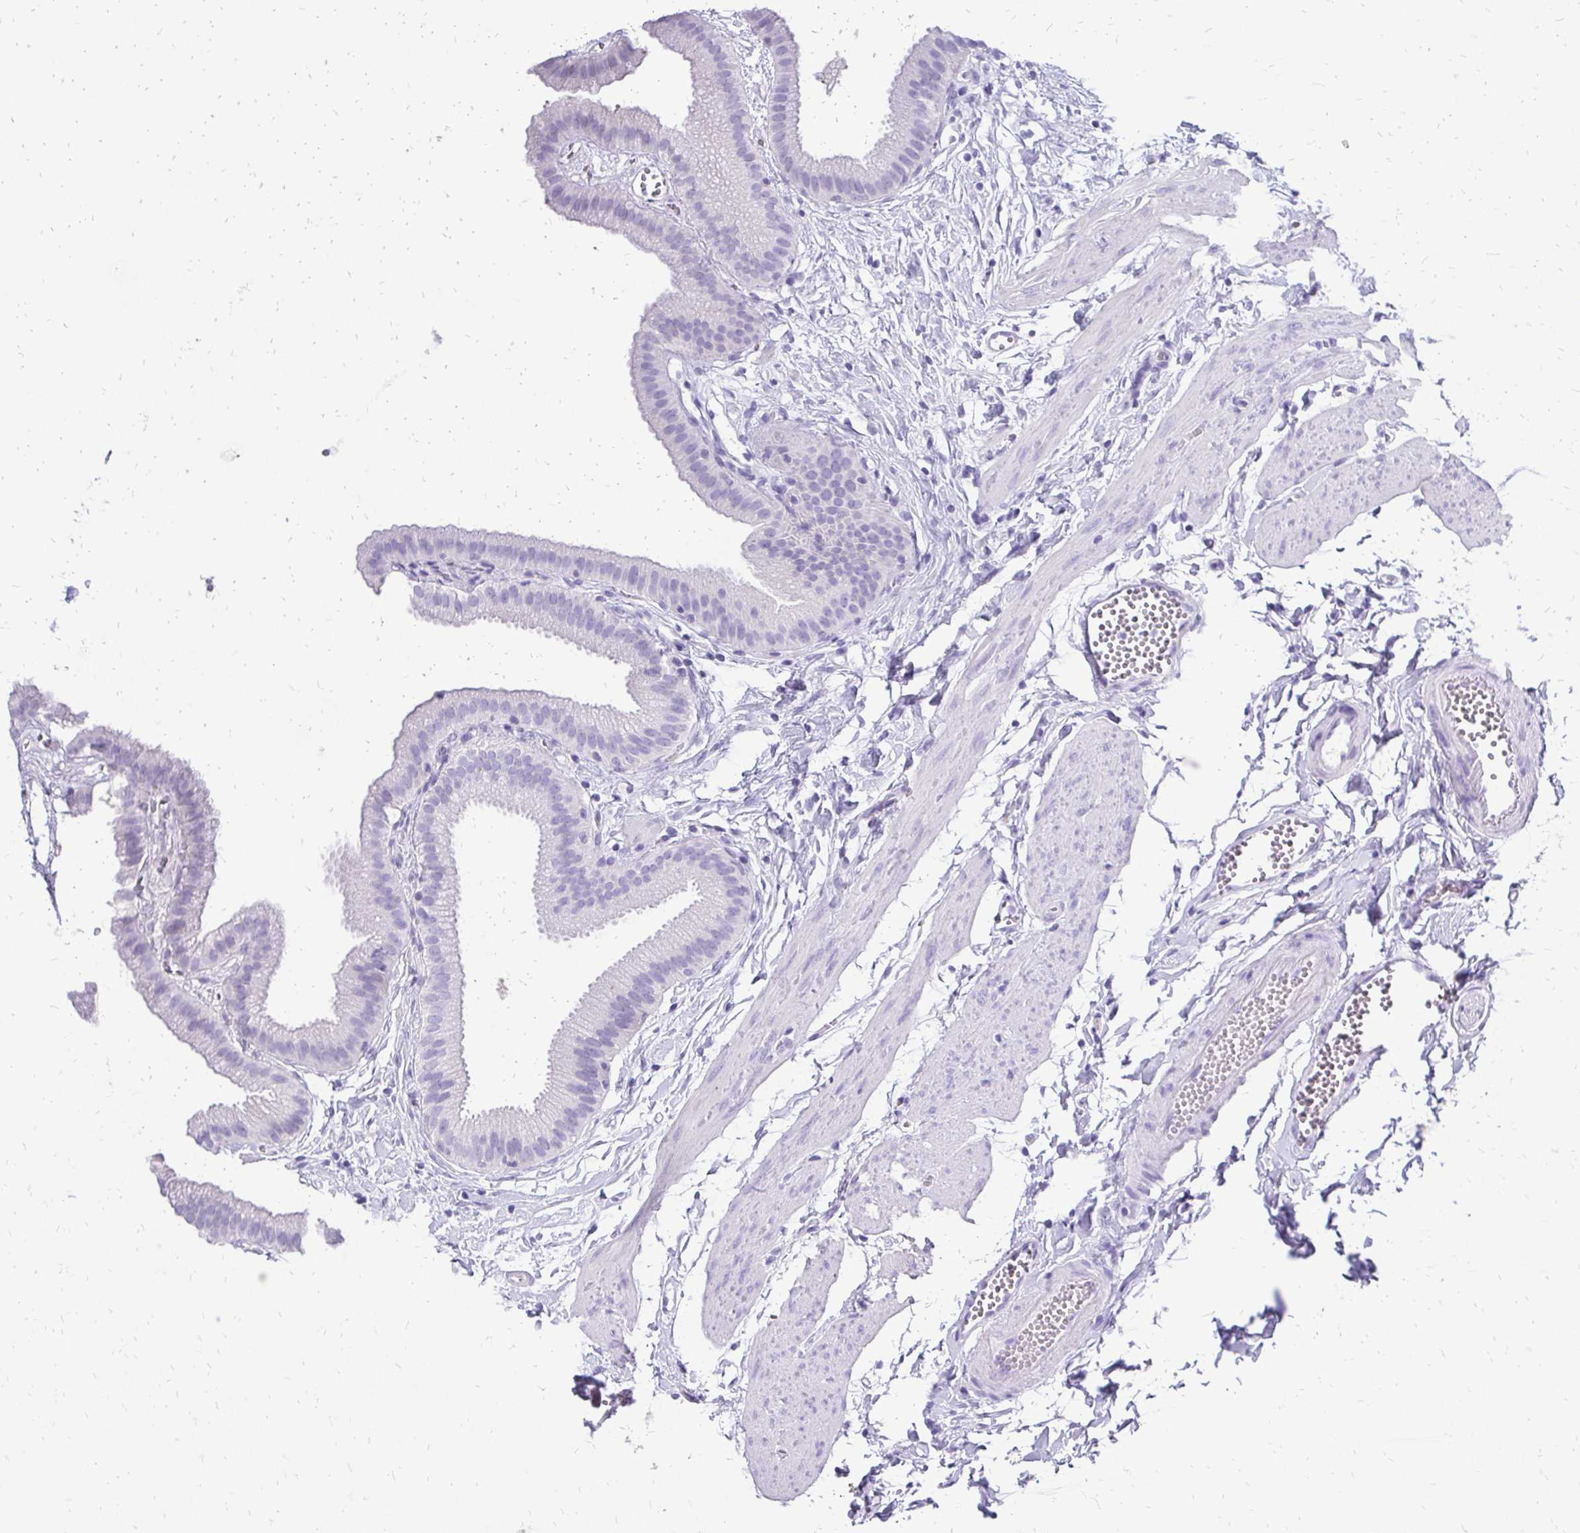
{"staining": {"intensity": "negative", "quantity": "none", "location": "none"}, "tissue": "gallbladder", "cell_type": "Glandular cells", "image_type": "normal", "snomed": [{"axis": "morphology", "description": "Normal tissue, NOS"}, {"axis": "topography", "description": "Gallbladder"}], "caption": "Immunohistochemistry (IHC) image of unremarkable gallbladder stained for a protein (brown), which shows no staining in glandular cells.", "gene": "SLC32A1", "patient": {"sex": "female", "age": 63}}